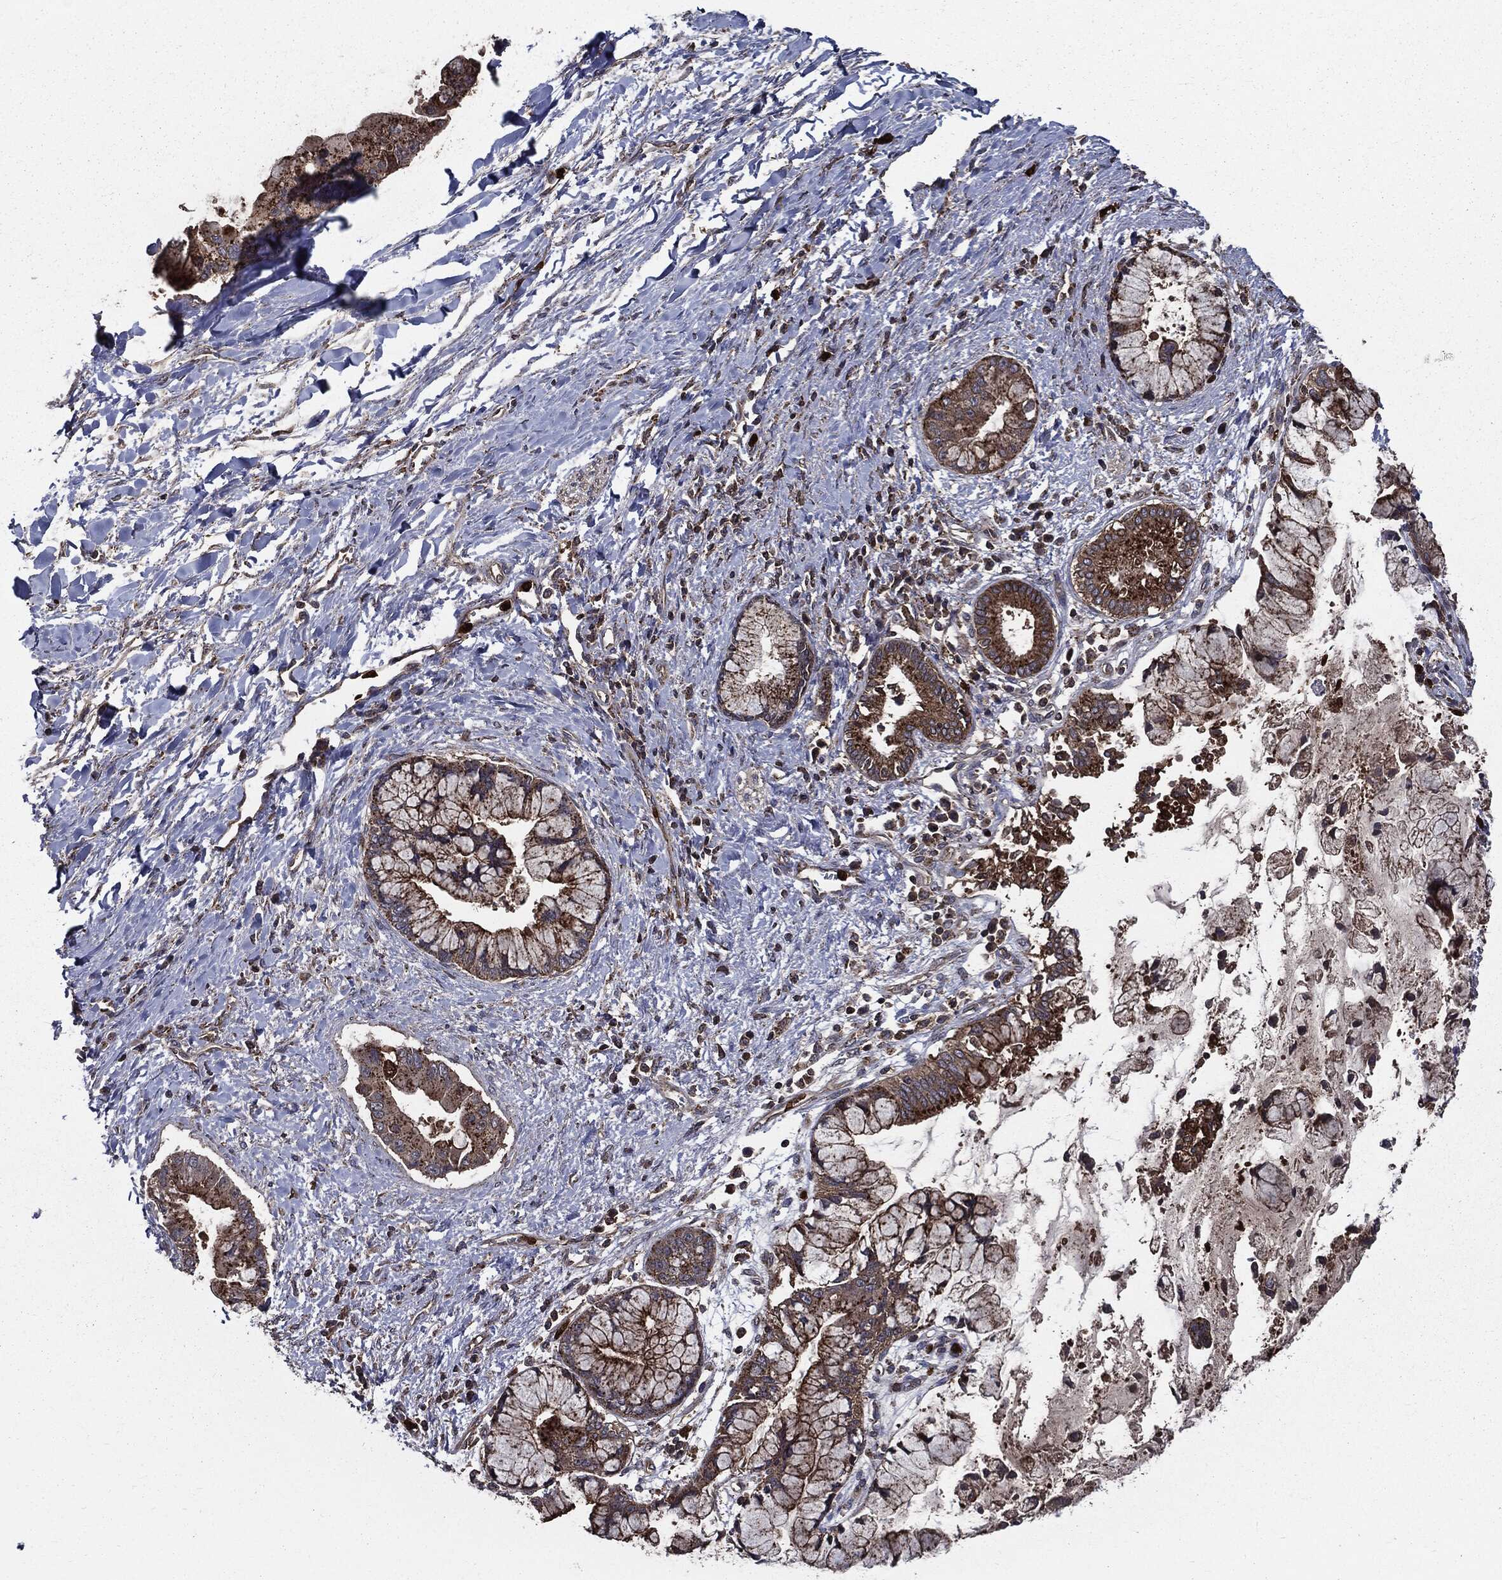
{"staining": {"intensity": "strong", "quantity": ">75%", "location": "cytoplasmic/membranous"}, "tissue": "liver cancer", "cell_type": "Tumor cells", "image_type": "cancer", "snomed": [{"axis": "morphology", "description": "Normal tissue, NOS"}, {"axis": "morphology", "description": "Cholangiocarcinoma"}, {"axis": "topography", "description": "Liver"}, {"axis": "topography", "description": "Peripheral nerve tissue"}], "caption": "Immunohistochemical staining of human liver cholangiocarcinoma demonstrates high levels of strong cytoplasmic/membranous positivity in approximately >75% of tumor cells.", "gene": "PDCD6IP", "patient": {"sex": "male", "age": 50}}